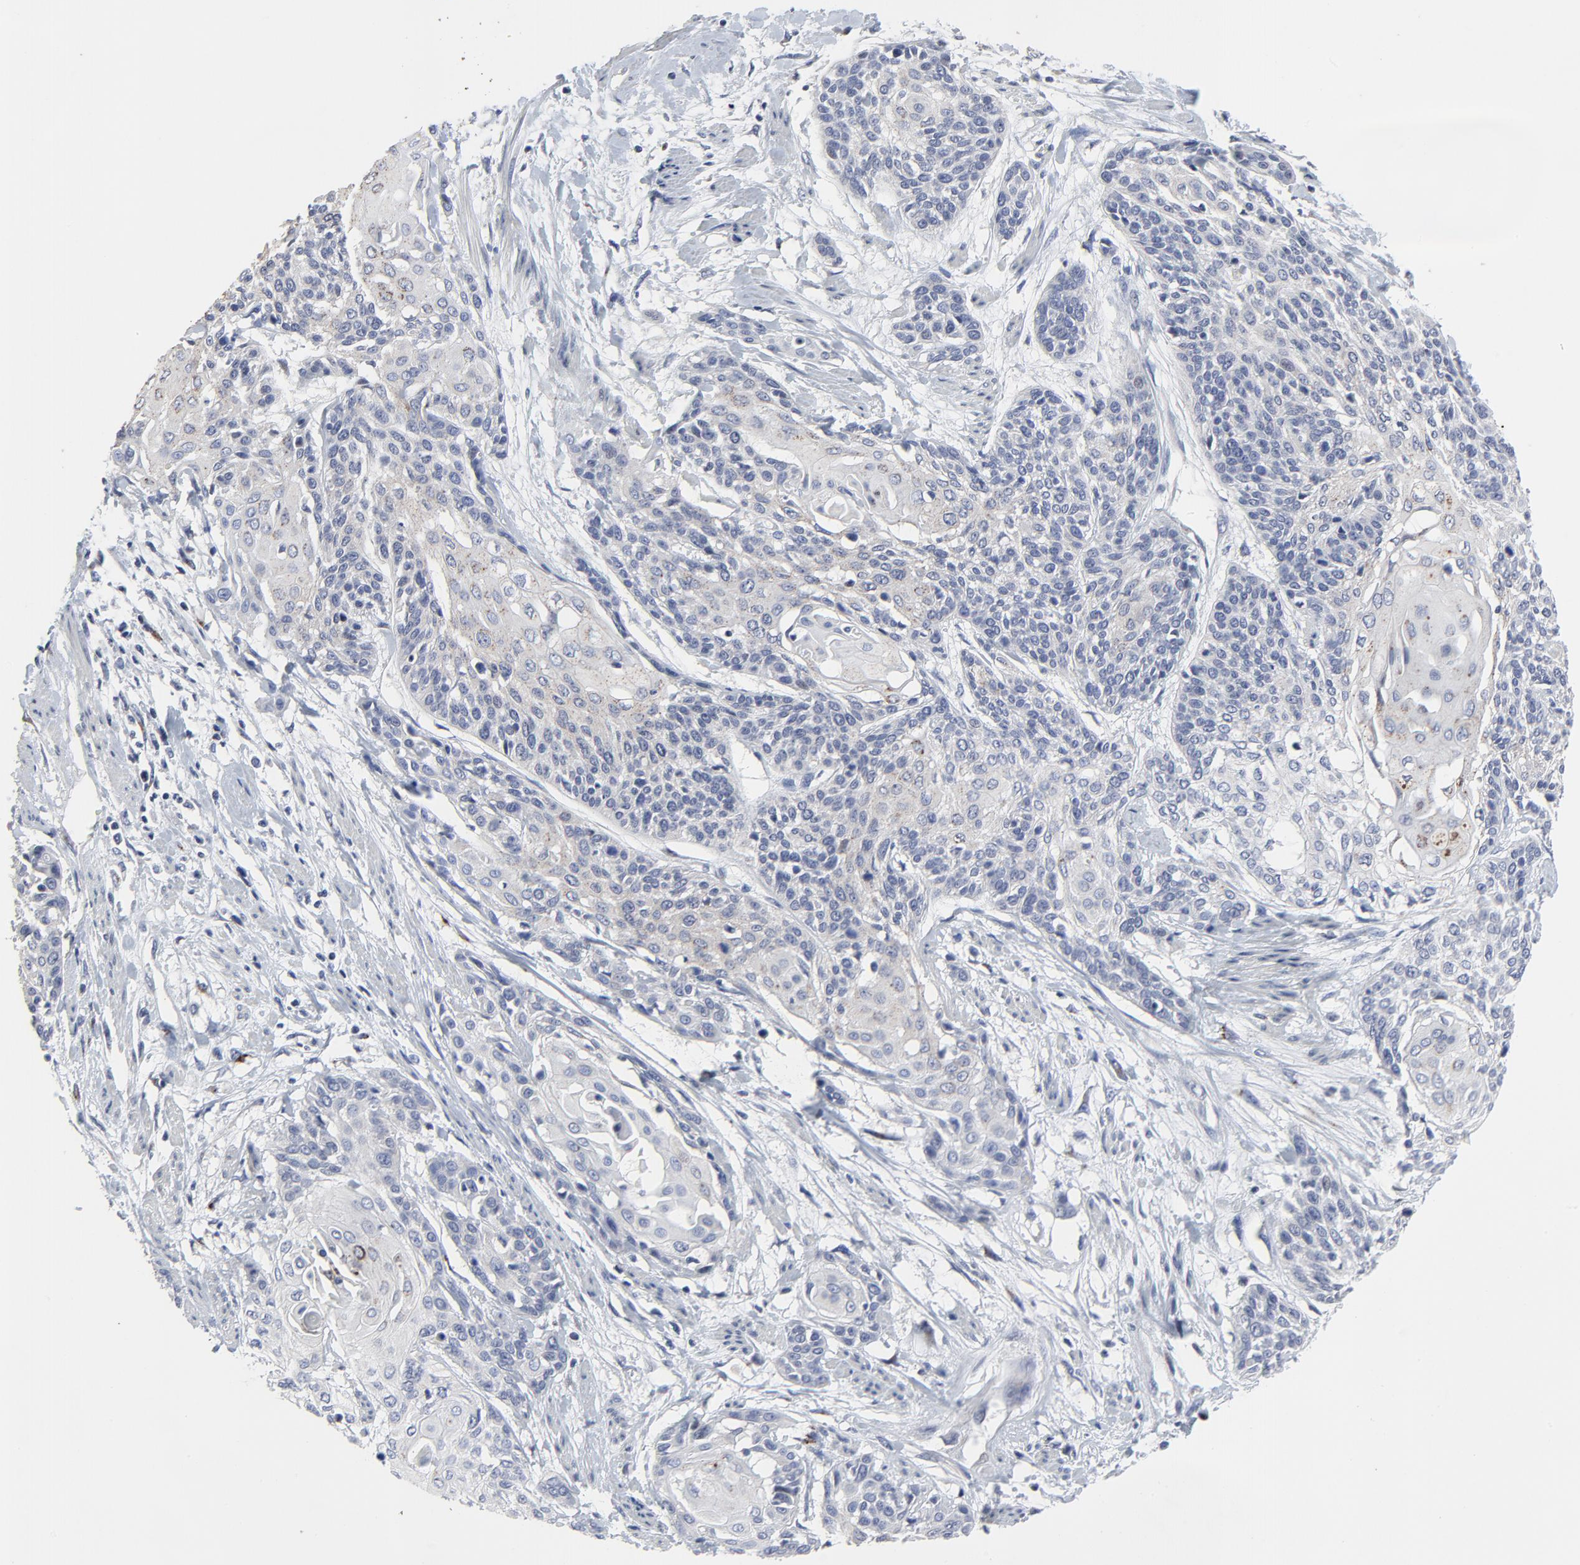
{"staining": {"intensity": "negative", "quantity": "none", "location": "none"}, "tissue": "cervical cancer", "cell_type": "Tumor cells", "image_type": "cancer", "snomed": [{"axis": "morphology", "description": "Squamous cell carcinoma, NOS"}, {"axis": "topography", "description": "Cervix"}], "caption": "A high-resolution image shows immunohistochemistry staining of cervical cancer, which demonstrates no significant positivity in tumor cells. (Immunohistochemistry (ihc), brightfield microscopy, high magnification).", "gene": "LNX1", "patient": {"sex": "female", "age": 57}}